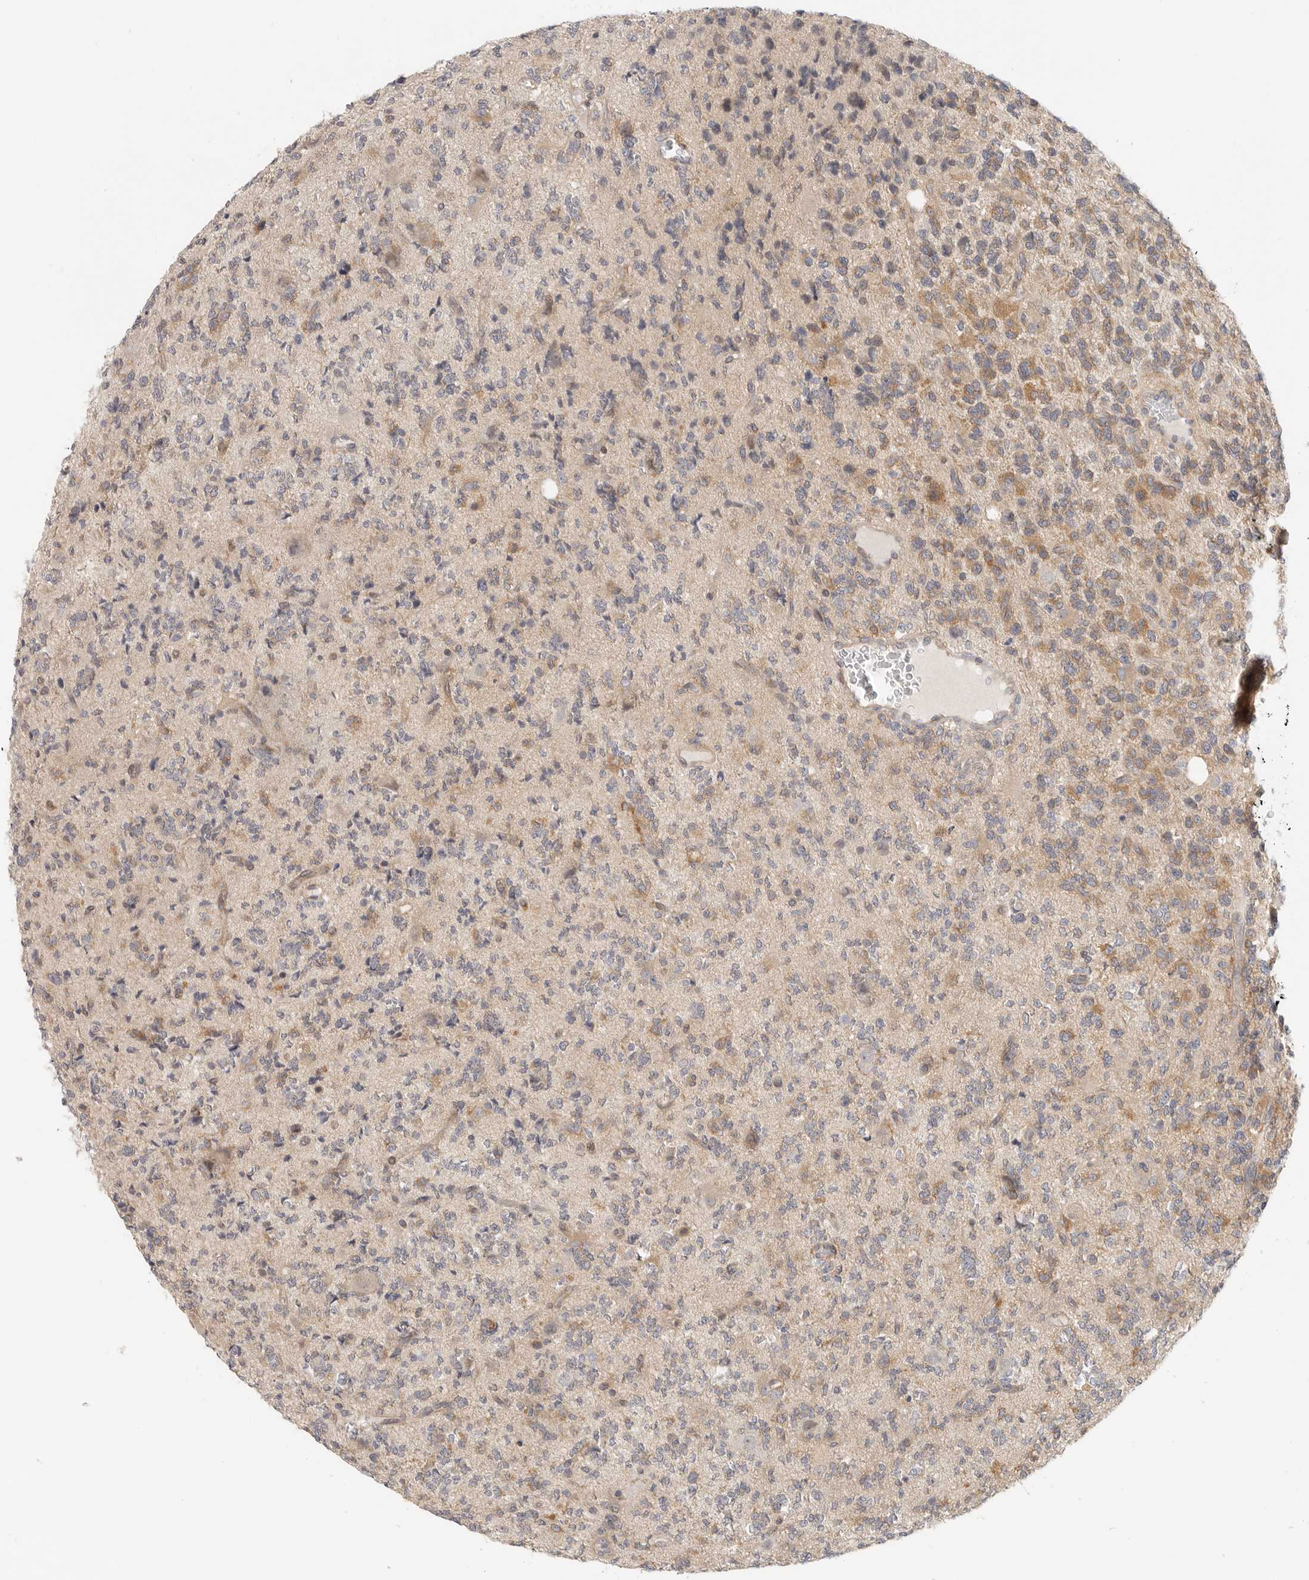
{"staining": {"intensity": "moderate", "quantity": "25%-75%", "location": "cytoplasmic/membranous"}, "tissue": "glioma", "cell_type": "Tumor cells", "image_type": "cancer", "snomed": [{"axis": "morphology", "description": "Glioma, malignant, High grade"}, {"axis": "topography", "description": "Brain"}], "caption": "Malignant glioma (high-grade) tissue exhibits moderate cytoplasmic/membranous positivity in about 25%-75% of tumor cells", "gene": "HDAC6", "patient": {"sex": "female", "age": 62}}